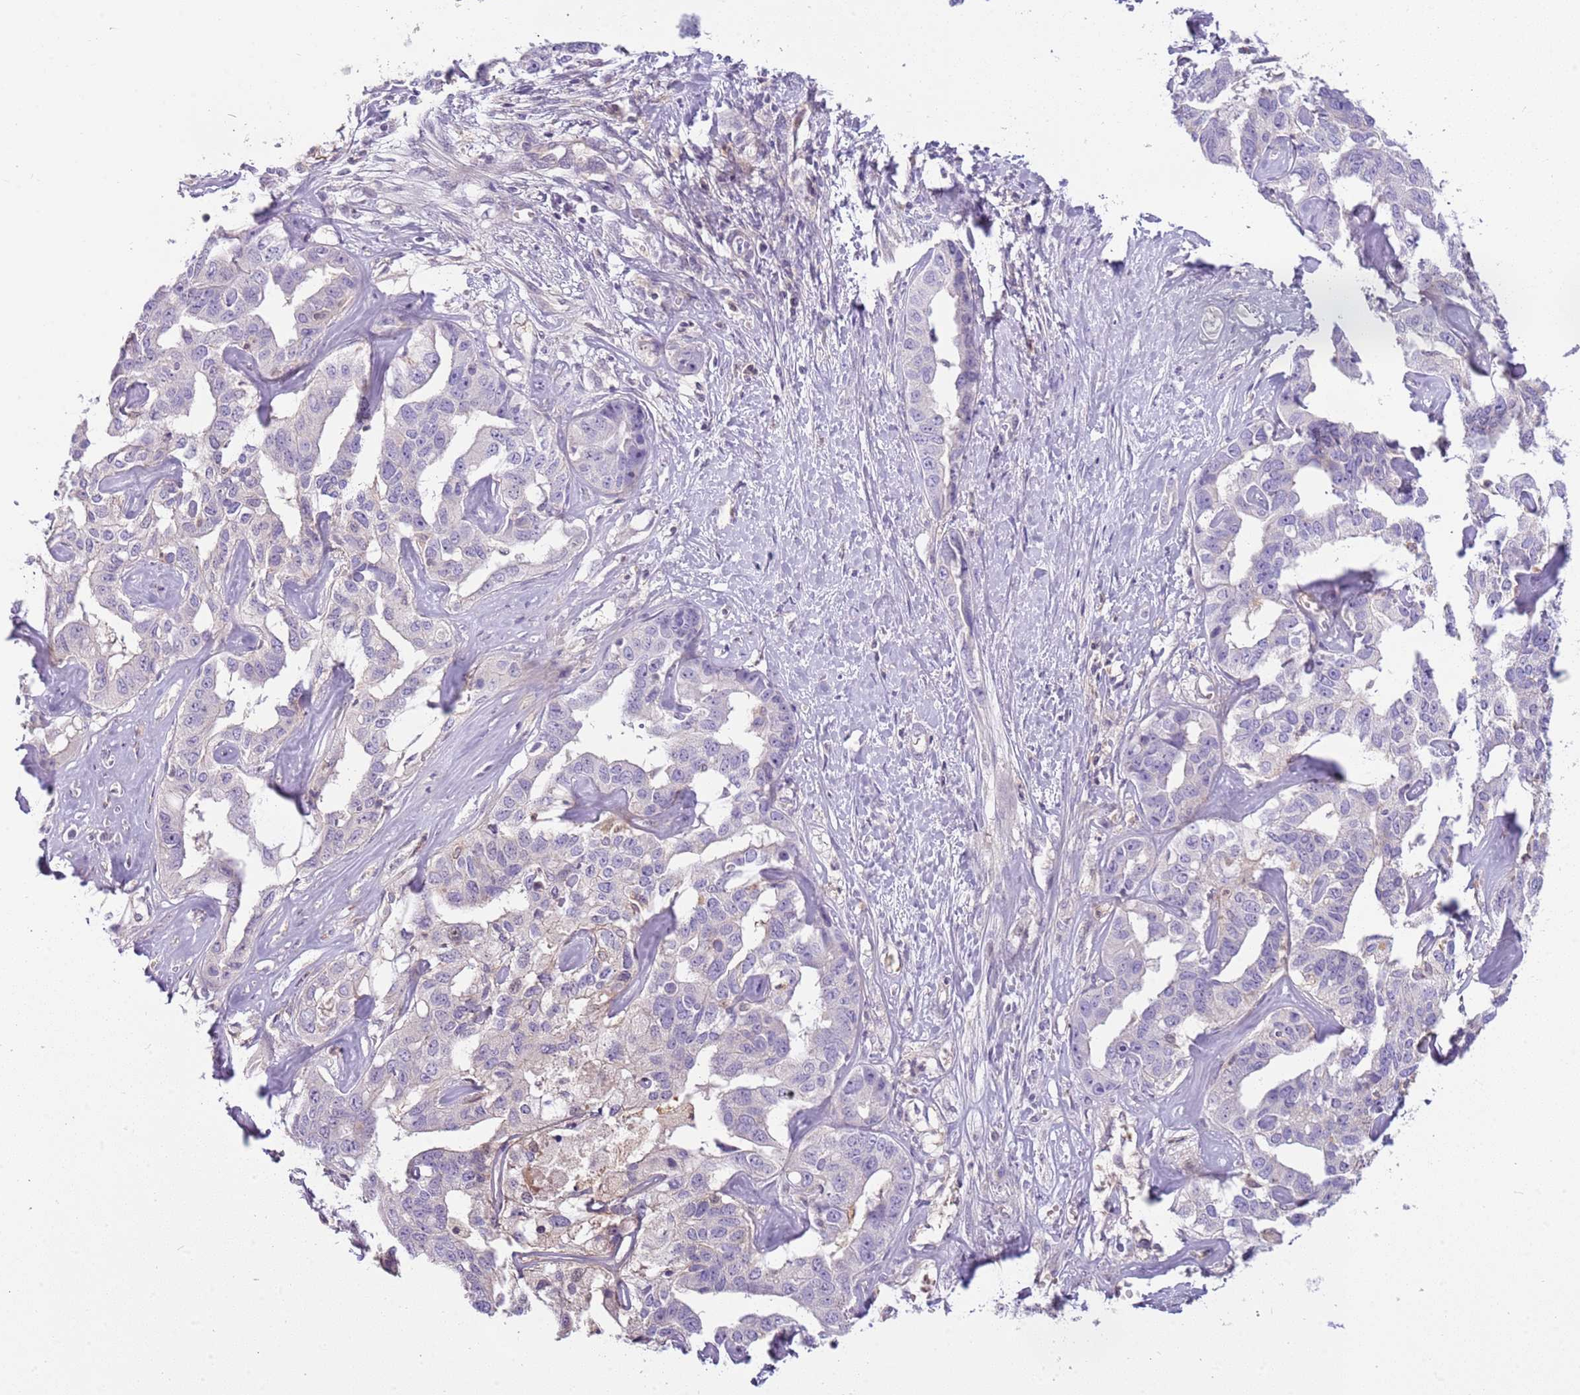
{"staining": {"intensity": "negative", "quantity": "none", "location": "none"}, "tissue": "liver cancer", "cell_type": "Tumor cells", "image_type": "cancer", "snomed": [{"axis": "morphology", "description": "Cholangiocarcinoma"}, {"axis": "topography", "description": "Liver"}], "caption": "Immunohistochemical staining of human liver cholangiocarcinoma shows no significant staining in tumor cells.", "gene": "ARHGAP5", "patient": {"sex": "male", "age": 59}}